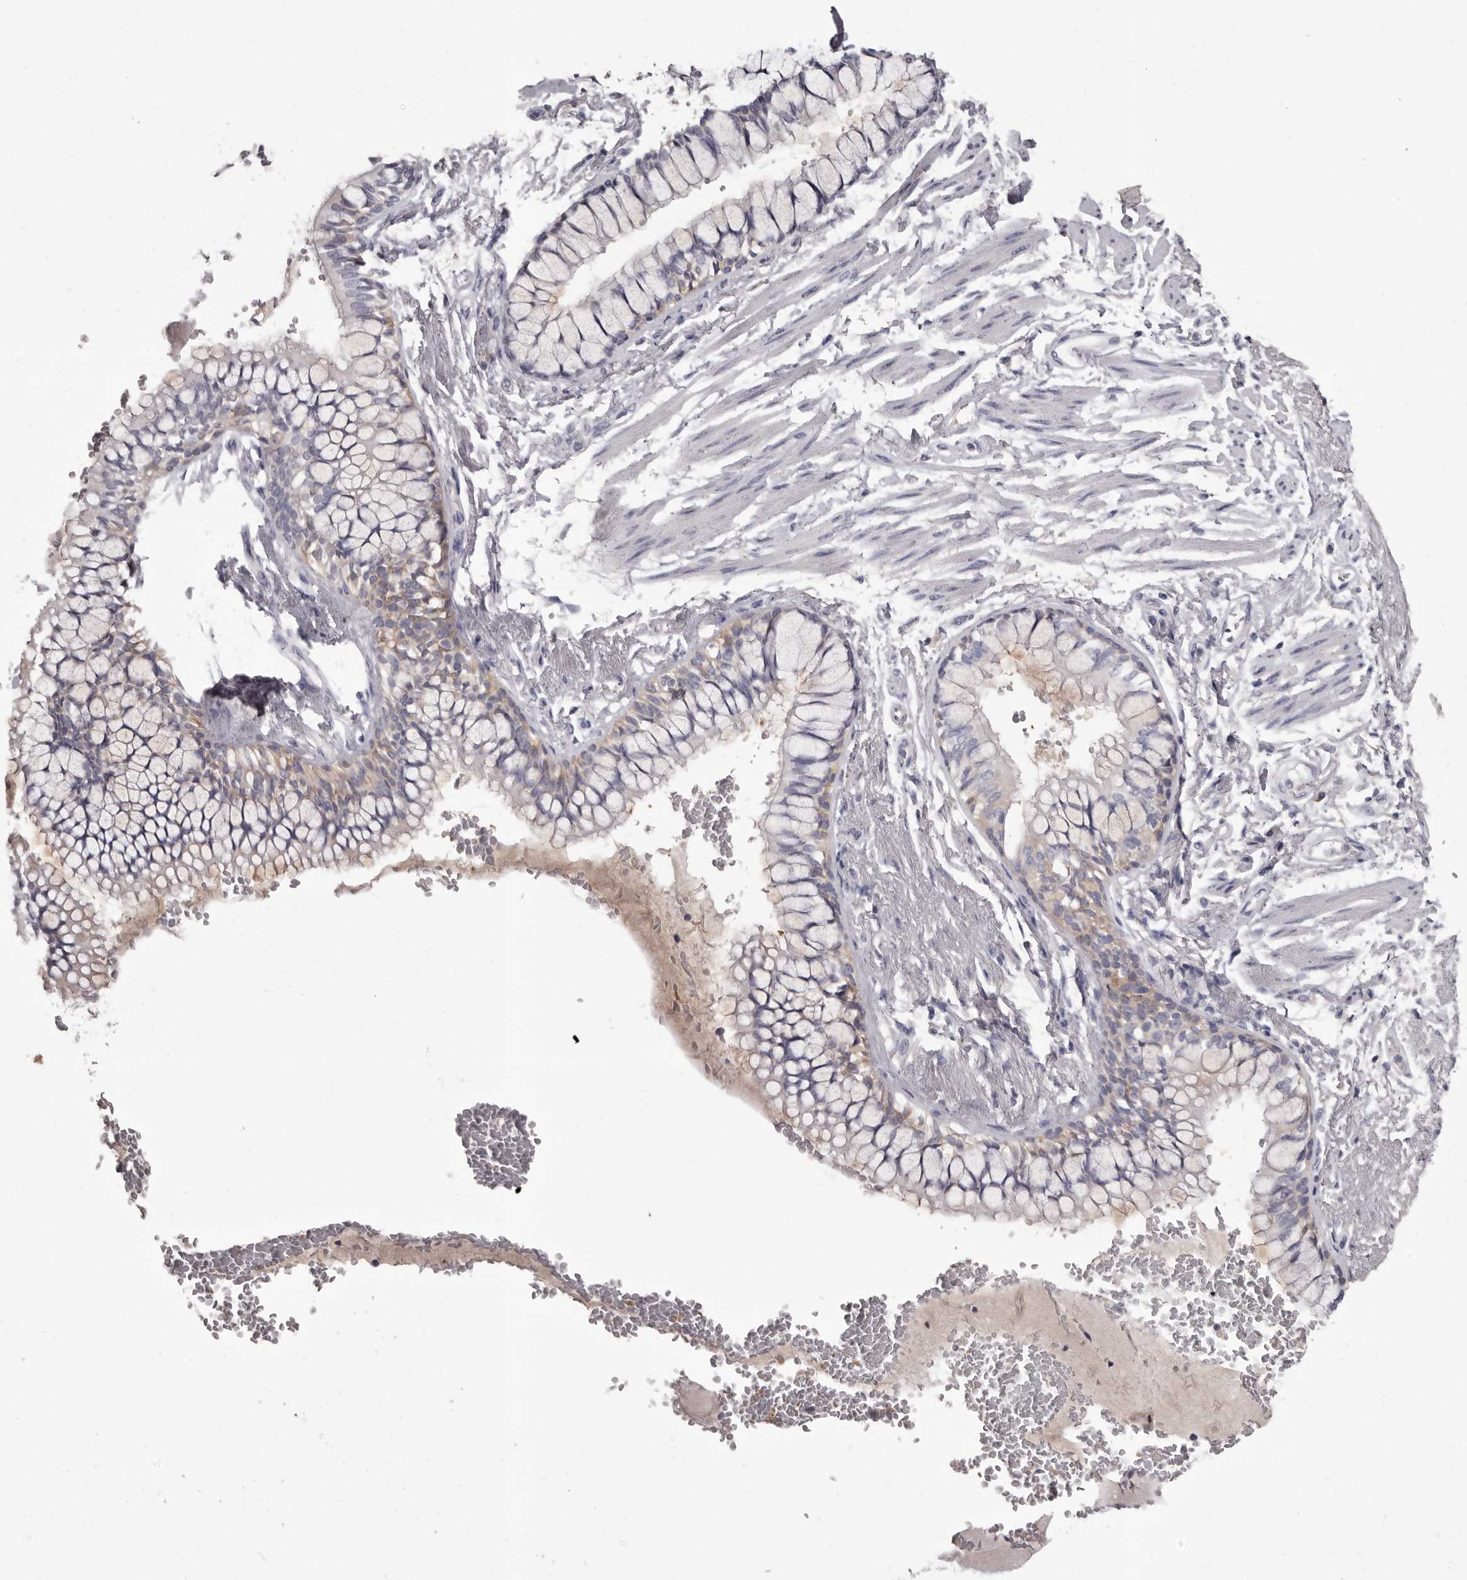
{"staining": {"intensity": "weak", "quantity": "25%-75%", "location": "cytoplasmic/membranous"}, "tissue": "bronchus", "cell_type": "Respiratory epithelial cells", "image_type": "normal", "snomed": [{"axis": "morphology", "description": "Normal tissue, NOS"}, {"axis": "topography", "description": "Cartilage tissue"}, {"axis": "topography", "description": "Bronchus"}], "caption": "Bronchus stained with IHC exhibits weak cytoplasmic/membranous positivity in about 25%-75% of respiratory epithelial cells. Nuclei are stained in blue.", "gene": "APEH", "patient": {"sex": "female", "age": 73}}